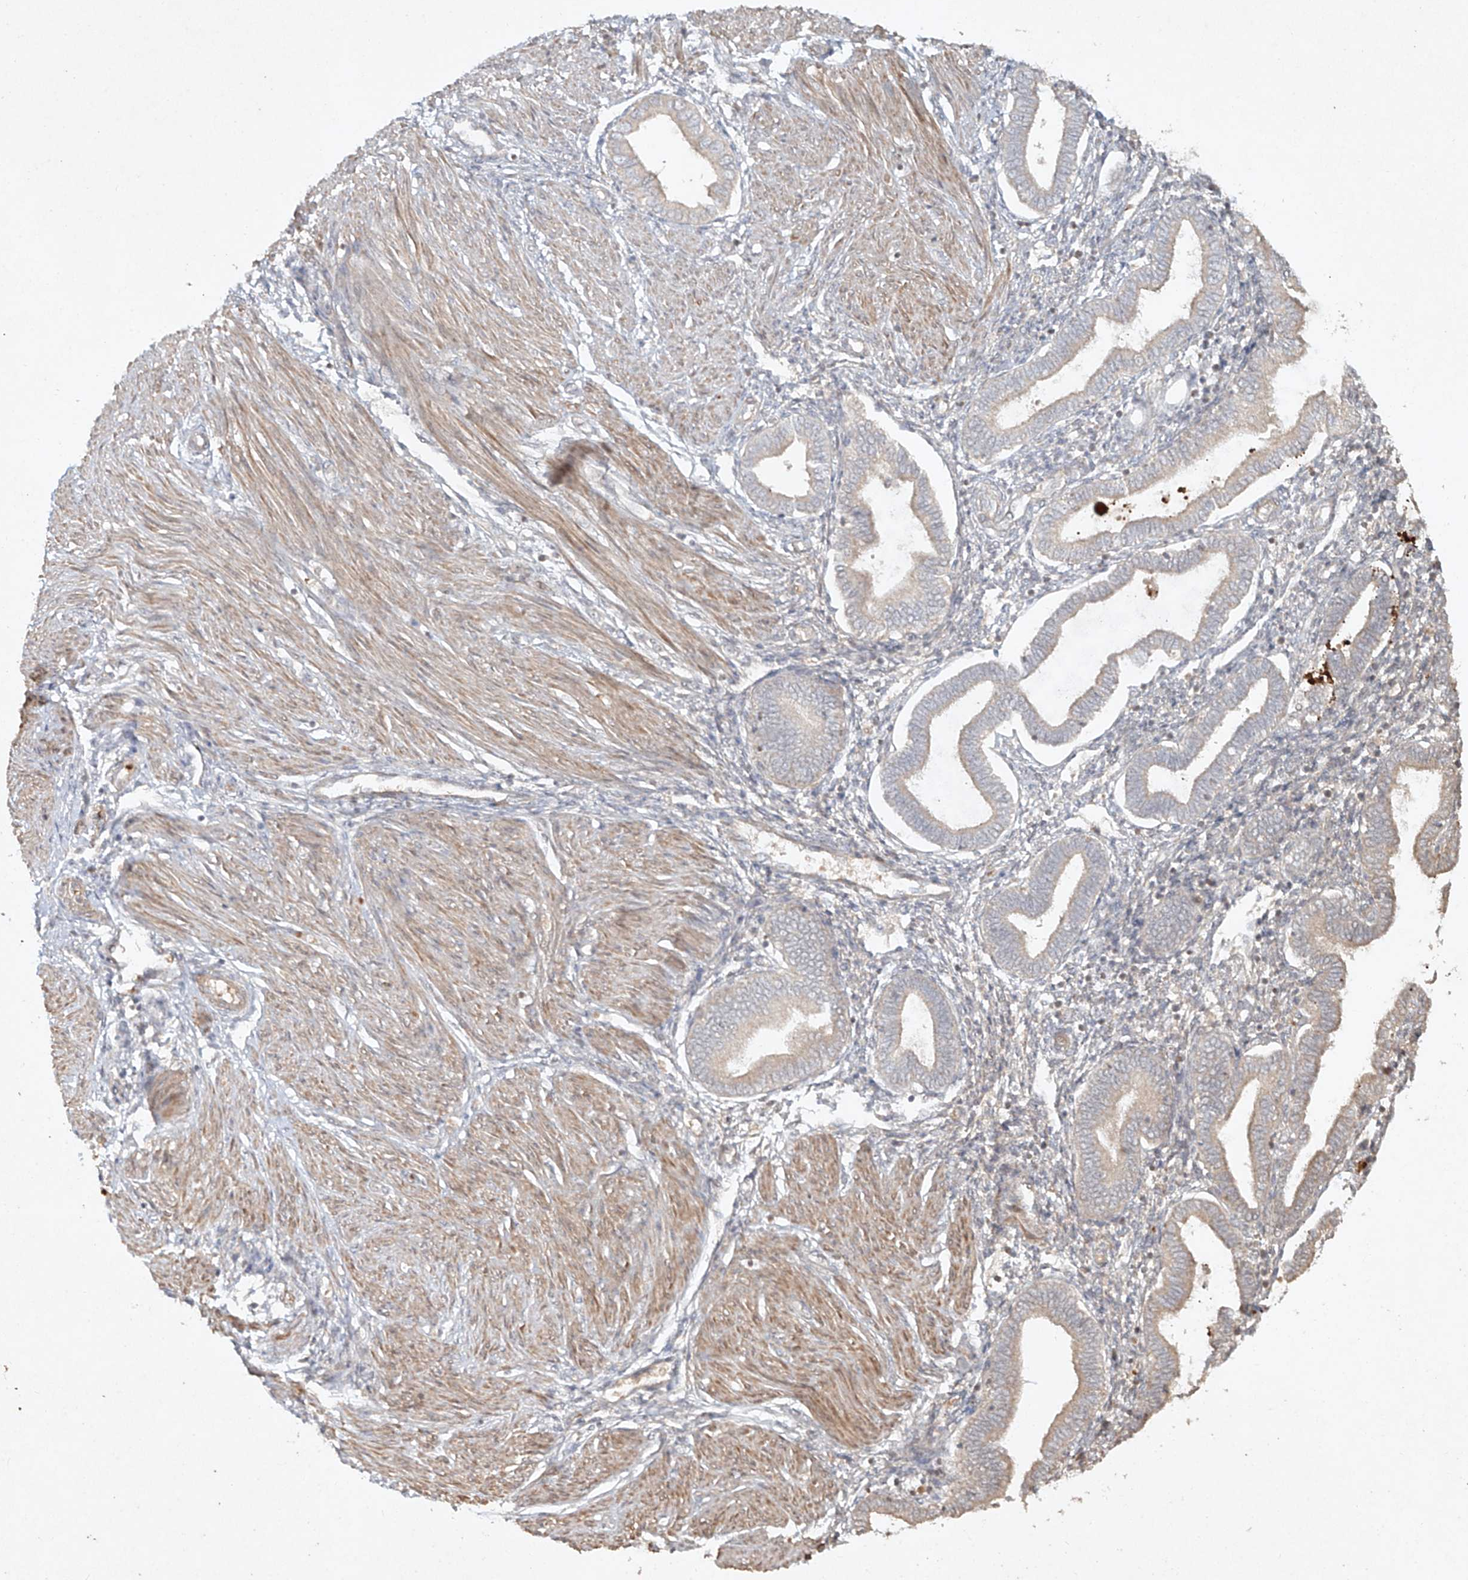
{"staining": {"intensity": "negative", "quantity": "none", "location": "none"}, "tissue": "endometrium", "cell_type": "Cells in endometrial stroma", "image_type": "normal", "snomed": [{"axis": "morphology", "description": "Normal tissue, NOS"}, {"axis": "topography", "description": "Endometrium"}], "caption": "An immunohistochemistry image of normal endometrium is shown. There is no staining in cells in endometrial stroma of endometrium.", "gene": "CYYR1", "patient": {"sex": "female", "age": 53}}